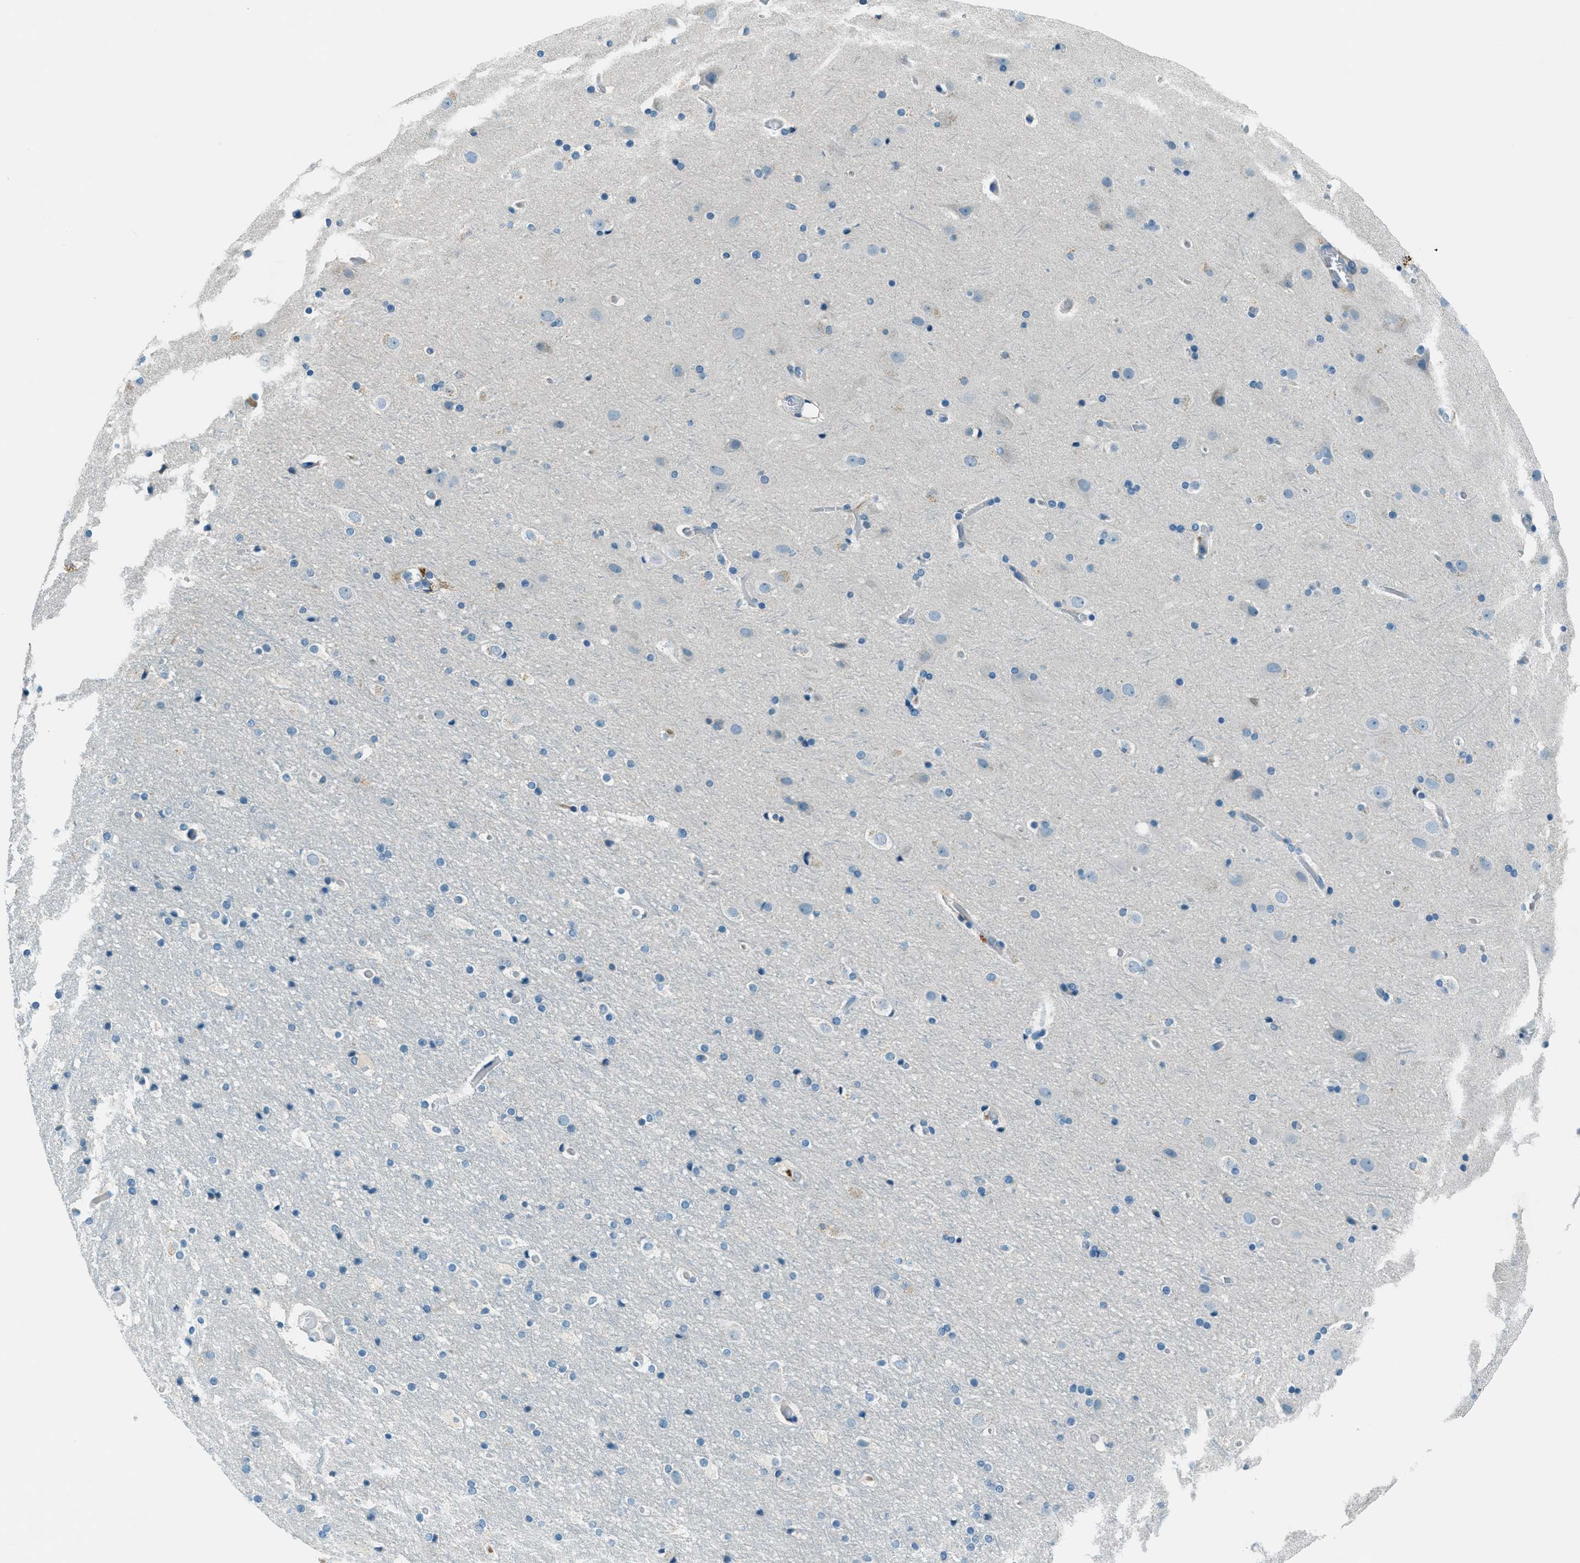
{"staining": {"intensity": "negative", "quantity": "none", "location": "none"}, "tissue": "cerebral cortex", "cell_type": "Endothelial cells", "image_type": "normal", "snomed": [{"axis": "morphology", "description": "Normal tissue, NOS"}, {"axis": "topography", "description": "Cerebral cortex"}], "caption": "Endothelial cells show no significant protein staining in unremarkable cerebral cortex. (DAB (3,3'-diaminobenzidine) immunohistochemistry visualized using brightfield microscopy, high magnification).", "gene": "MSLN", "patient": {"sex": "male", "age": 57}}